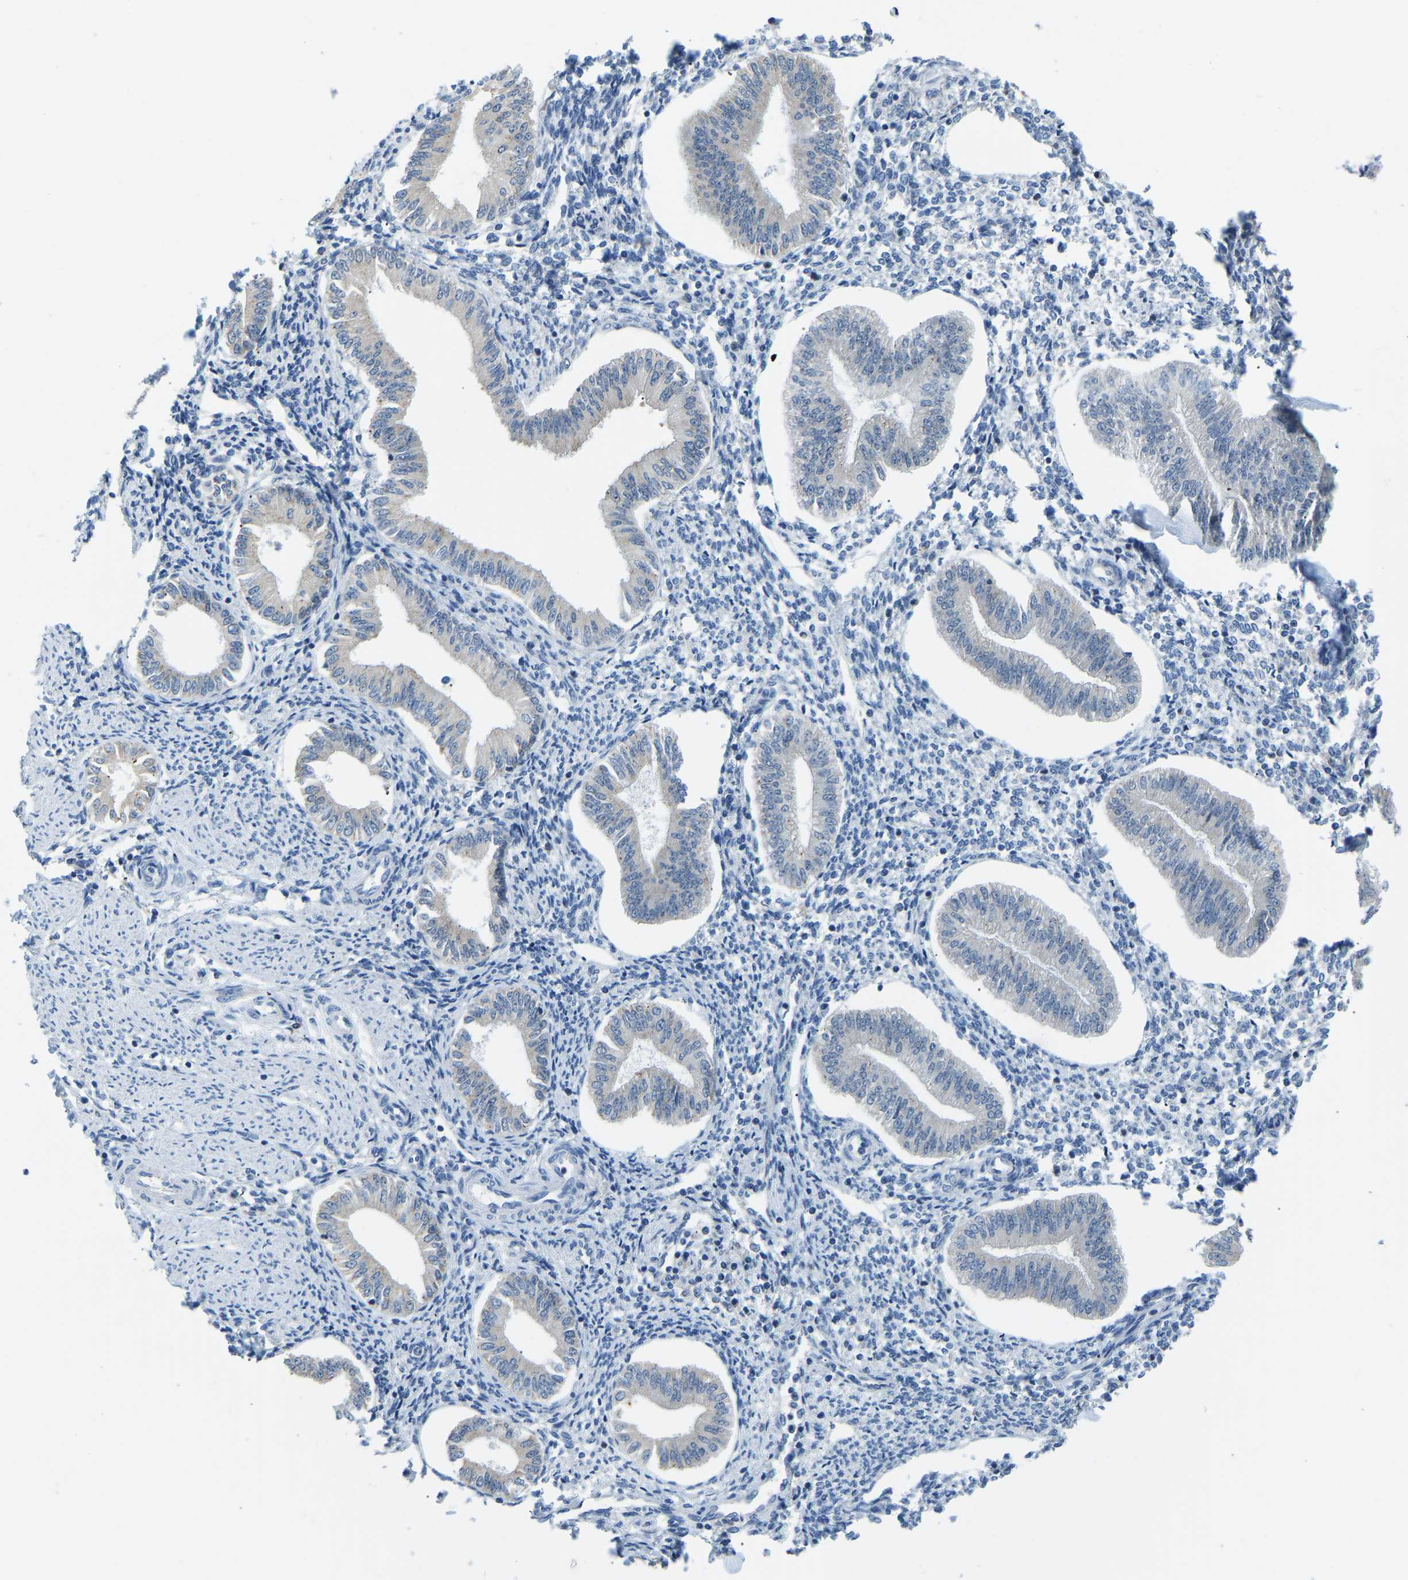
{"staining": {"intensity": "negative", "quantity": "none", "location": "none"}, "tissue": "endometrium", "cell_type": "Cells in endometrial stroma", "image_type": "normal", "snomed": [{"axis": "morphology", "description": "Normal tissue, NOS"}, {"axis": "topography", "description": "Endometrium"}], "caption": "This is an IHC histopathology image of benign endometrium. There is no staining in cells in endometrial stroma.", "gene": "VRK1", "patient": {"sex": "female", "age": 50}}